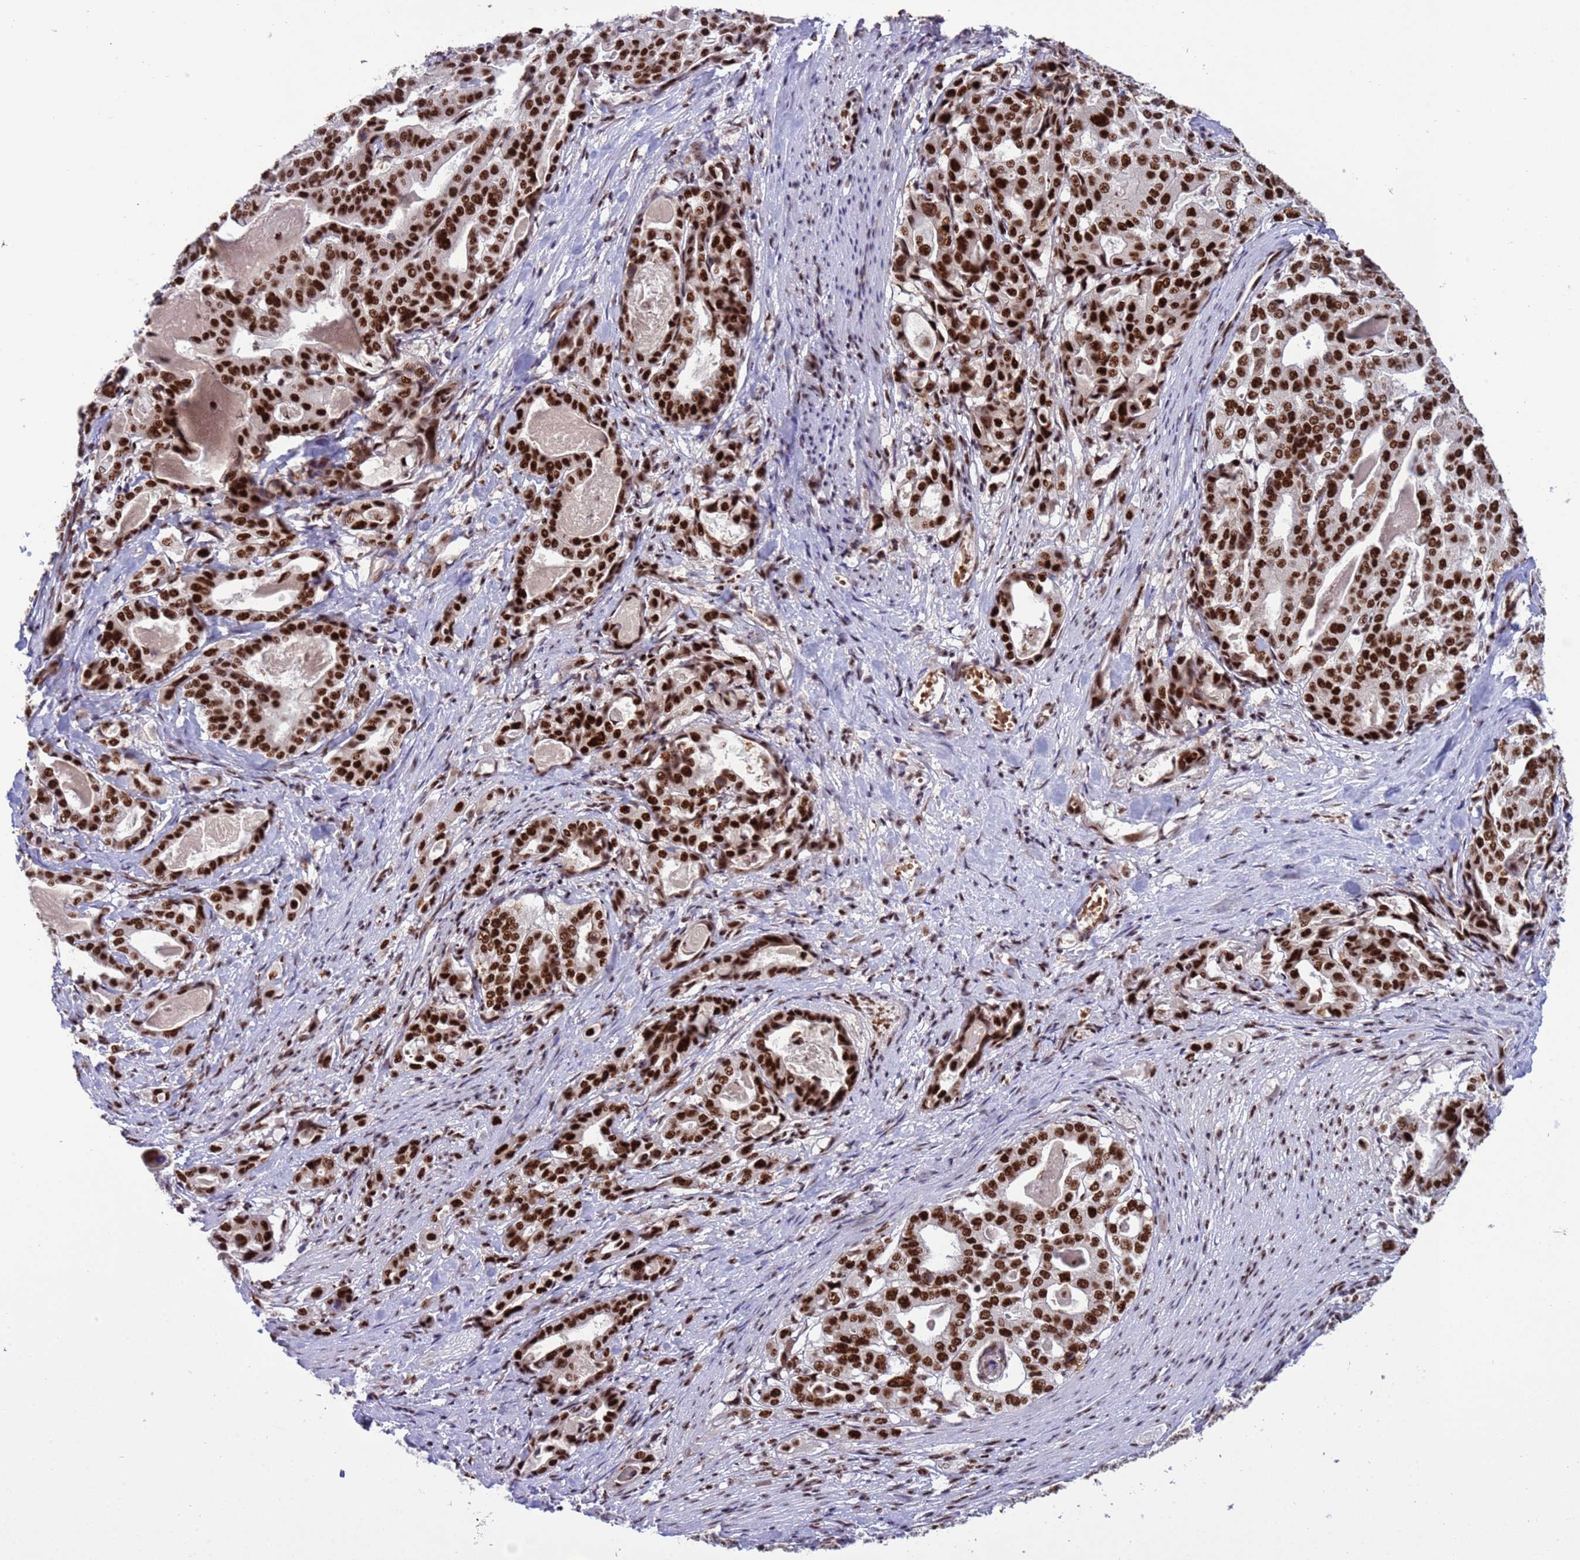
{"staining": {"intensity": "strong", "quantity": ">75%", "location": "nuclear"}, "tissue": "stomach cancer", "cell_type": "Tumor cells", "image_type": "cancer", "snomed": [{"axis": "morphology", "description": "Adenocarcinoma, NOS"}, {"axis": "topography", "description": "Stomach"}], "caption": "Stomach cancer stained with DAB (3,3'-diaminobenzidine) IHC demonstrates high levels of strong nuclear staining in approximately >75% of tumor cells.", "gene": "THOC2", "patient": {"sex": "male", "age": 48}}